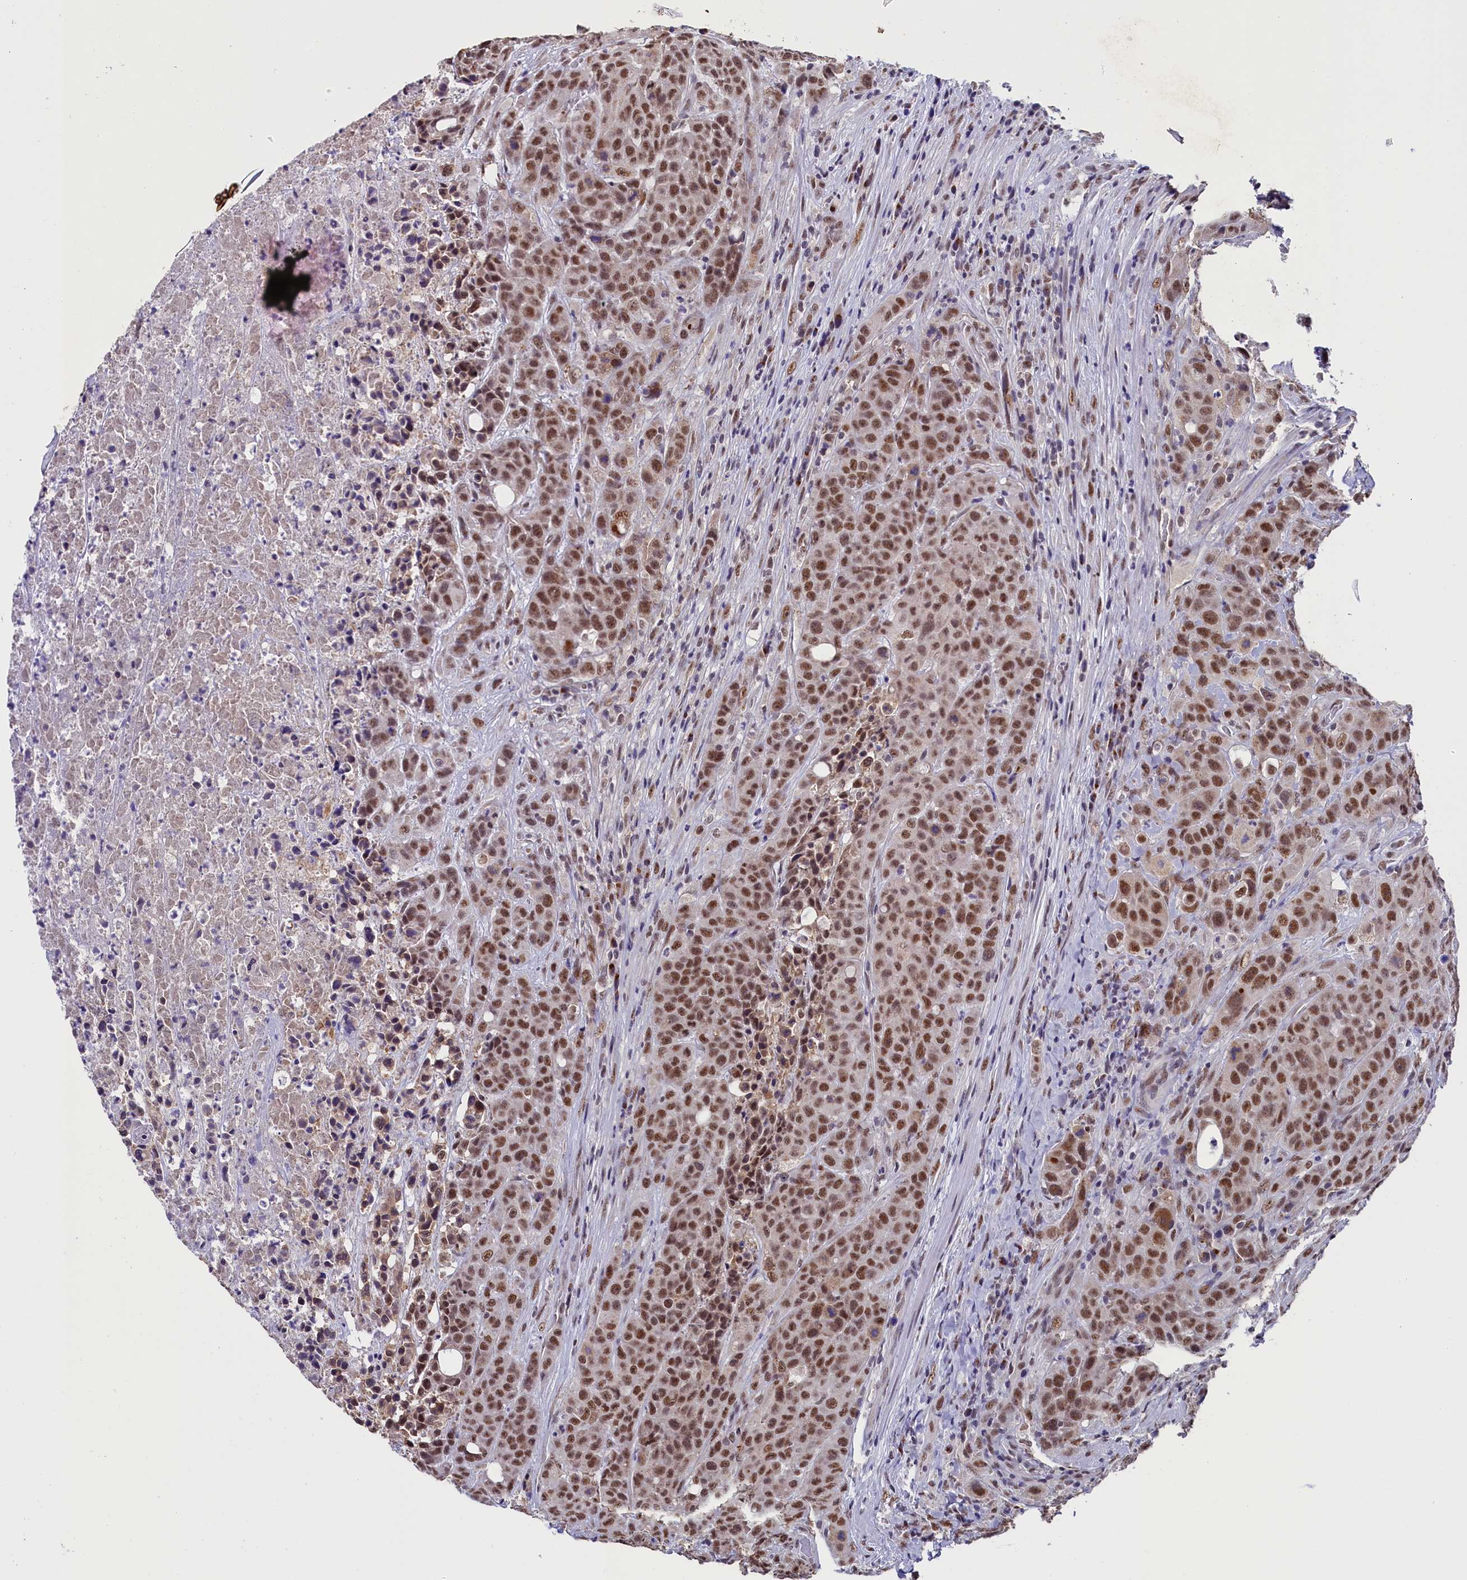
{"staining": {"intensity": "moderate", "quantity": ">75%", "location": "nuclear"}, "tissue": "colorectal cancer", "cell_type": "Tumor cells", "image_type": "cancer", "snomed": [{"axis": "morphology", "description": "Adenocarcinoma, NOS"}, {"axis": "topography", "description": "Colon"}], "caption": "Protein staining demonstrates moderate nuclear positivity in about >75% of tumor cells in colorectal adenocarcinoma.", "gene": "NCBP1", "patient": {"sex": "male", "age": 62}}